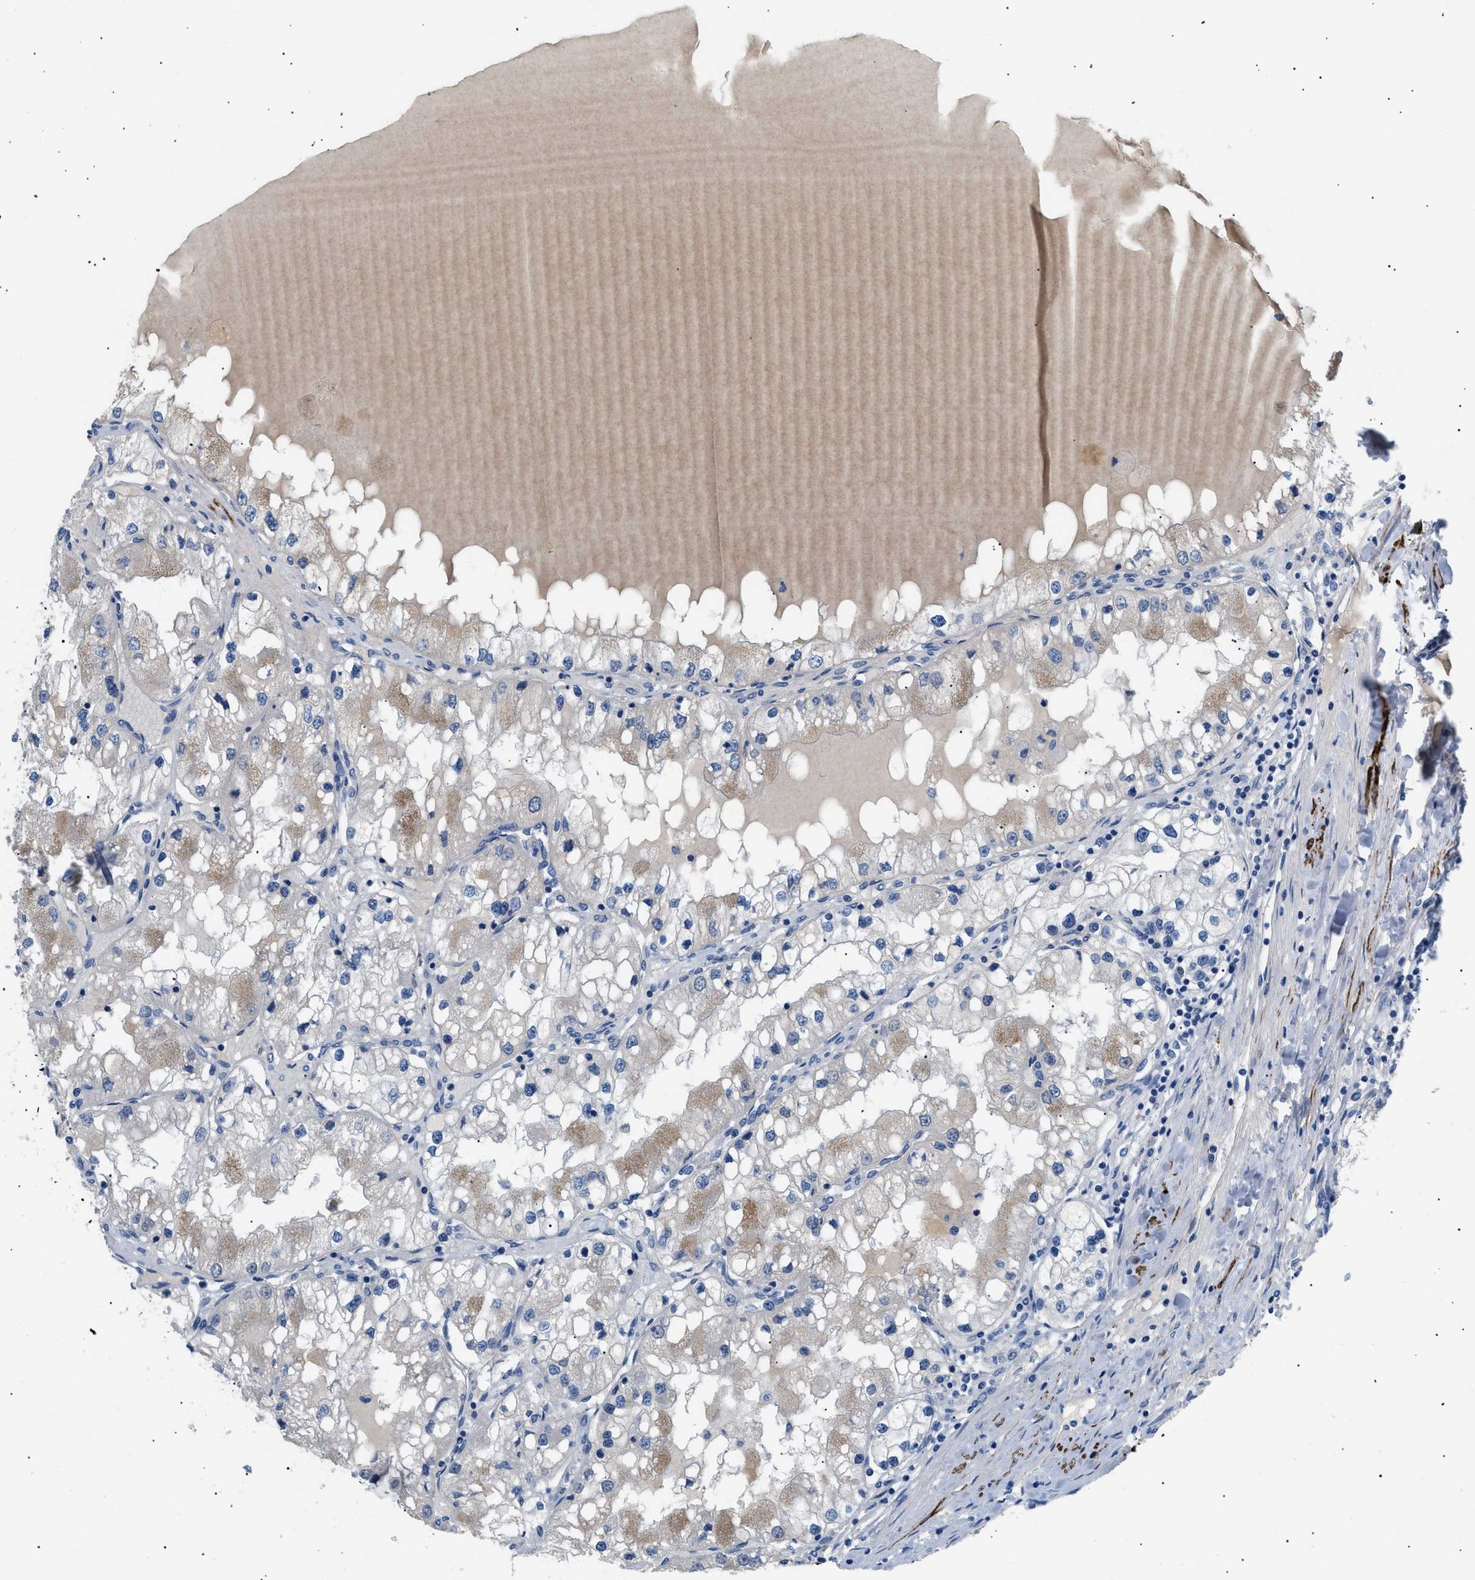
{"staining": {"intensity": "weak", "quantity": ">75%", "location": "cytoplasmic/membranous"}, "tissue": "renal cancer", "cell_type": "Tumor cells", "image_type": "cancer", "snomed": [{"axis": "morphology", "description": "Adenocarcinoma, NOS"}, {"axis": "topography", "description": "Kidney"}], "caption": "Renal cancer was stained to show a protein in brown. There is low levels of weak cytoplasmic/membranous expression in approximately >75% of tumor cells.", "gene": "ICA1", "patient": {"sex": "male", "age": 68}}